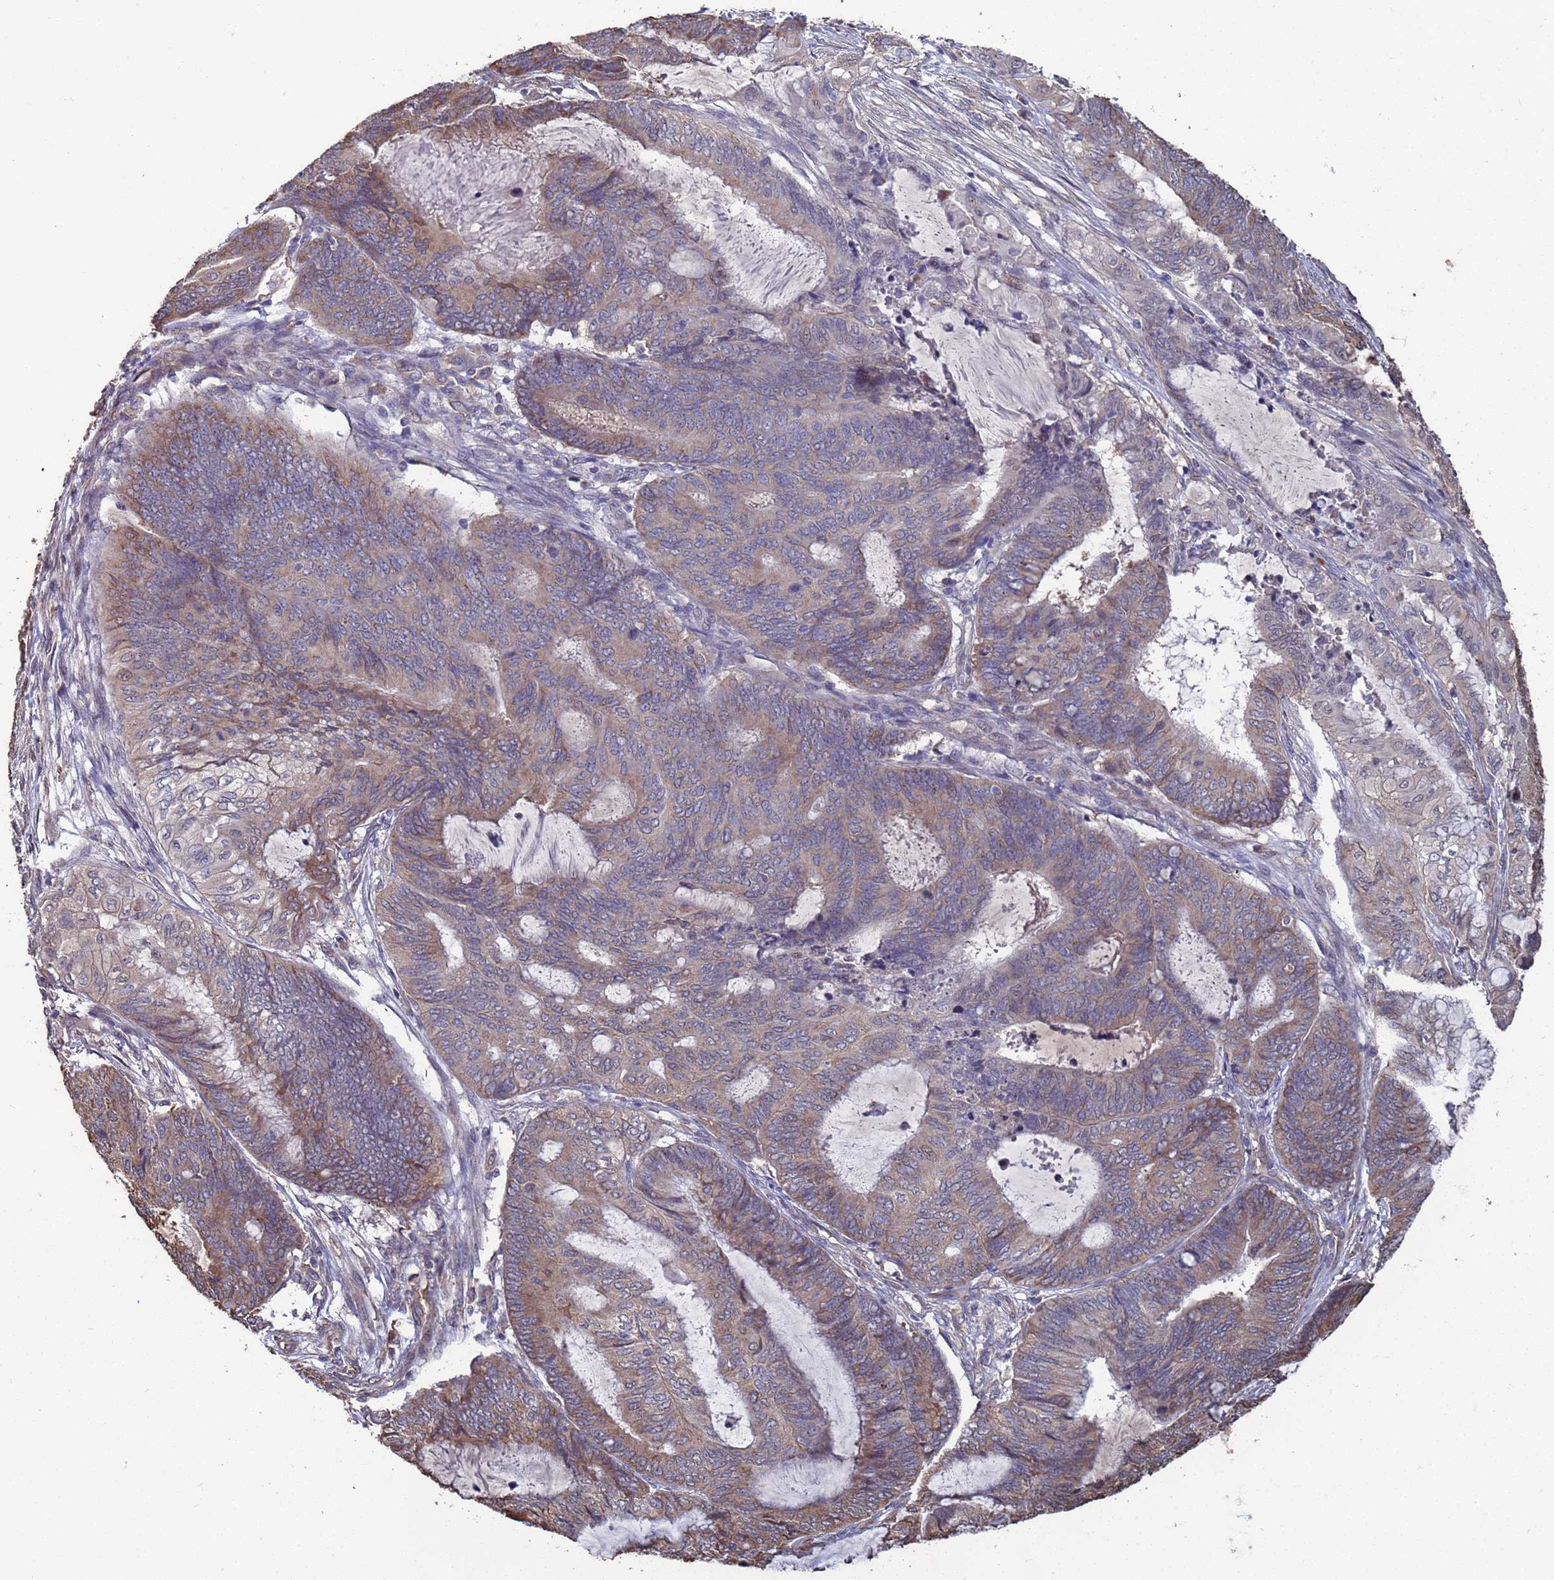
{"staining": {"intensity": "moderate", "quantity": "25%-75%", "location": "cytoplasmic/membranous"}, "tissue": "endometrial cancer", "cell_type": "Tumor cells", "image_type": "cancer", "snomed": [{"axis": "morphology", "description": "Adenocarcinoma, NOS"}, {"axis": "topography", "description": "Uterus"}, {"axis": "topography", "description": "Endometrium"}], "caption": "Tumor cells show medium levels of moderate cytoplasmic/membranous positivity in about 25%-75% of cells in endometrial adenocarcinoma.", "gene": "CFAP119", "patient": {"sex": "female", "age": 70}}